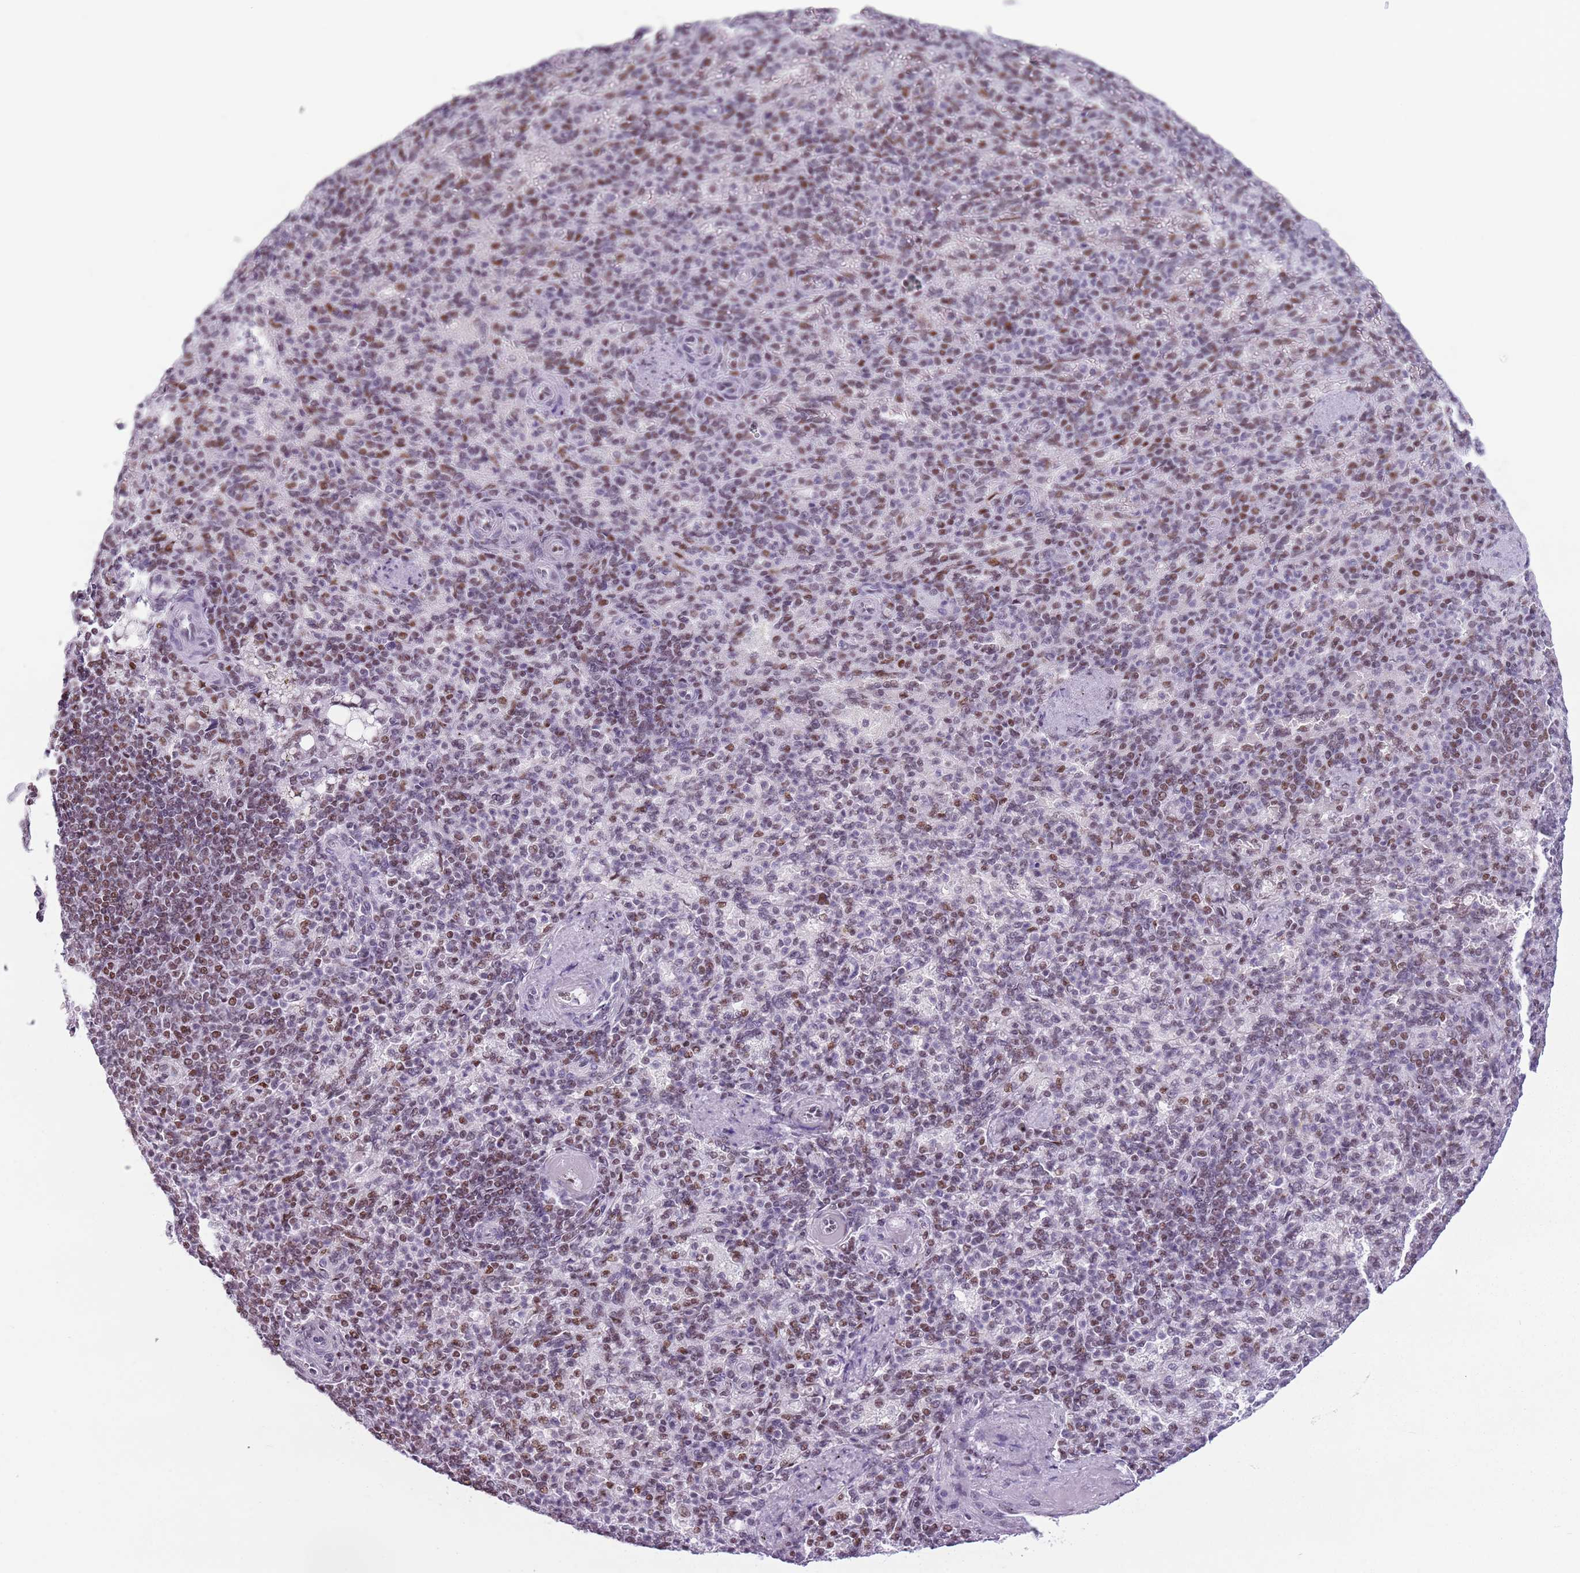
{"staining": {"intensity": "moderate", "quantity": "25%-75%", "location": "nuclear"}, "tissue": "spleen", "cell_type": "Cells in red pulp", "image_type": "normal", "snomed": [{"axis": "morphology", "description": "Normal tissue, NOS"}, {"axis": "topography", "description": "Spleen"}], "caption": "This histopathology image shows unremarkable spleen stained with IHC to label a protein in brown. The nuclear of cells in red pulp show moderate positivity for the protein. Nuclei are counter-stained blue.", "gene": "FAM104B", "patient": {"sex": "female", "age": 74}}